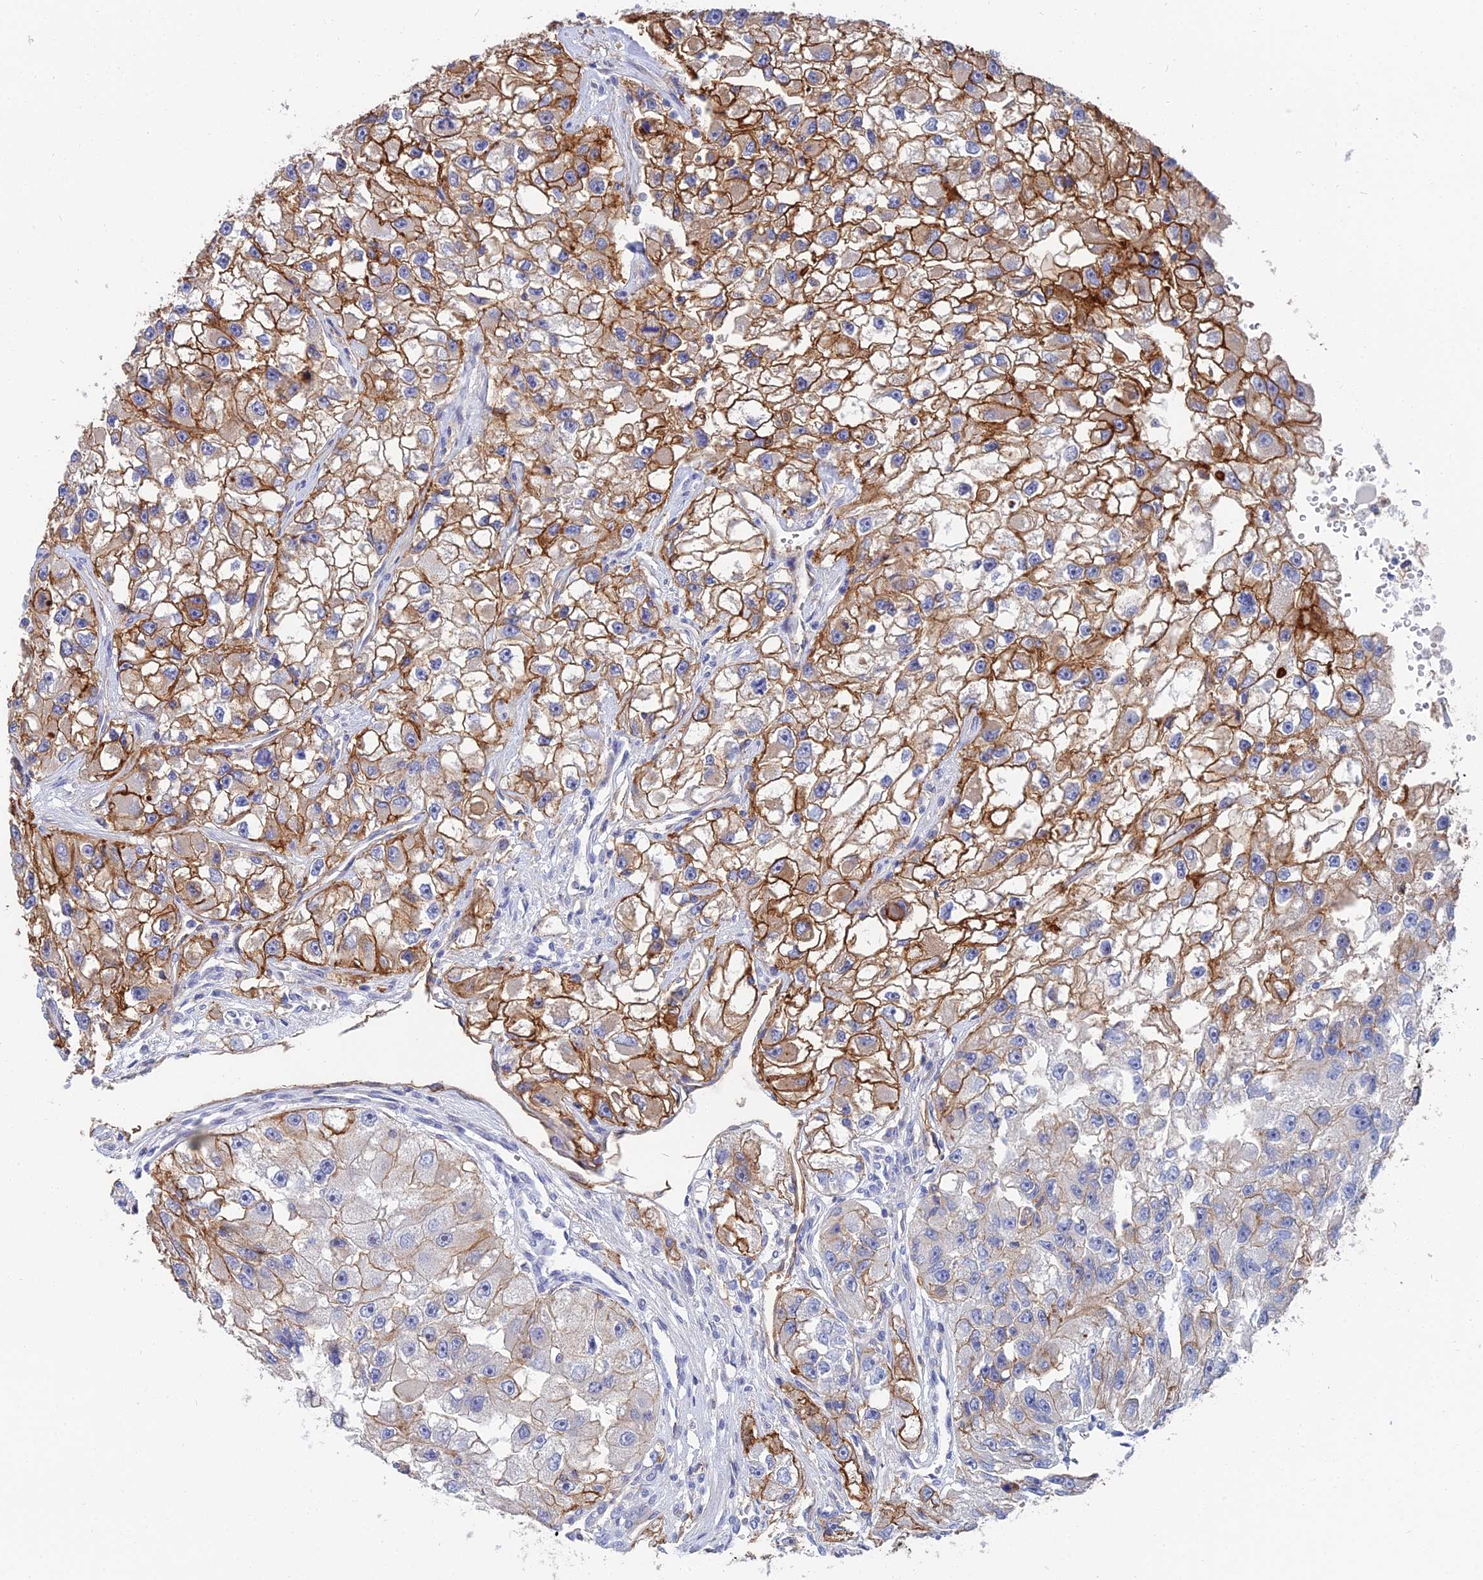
{"staining": {"intensity": "moderate", "quantity": "25%-75%", "location": "cytoplasmic/membranous"}, "tissue": "renal cancer", "cell_type": "Tumor cells", "image_type": "cancer", "snomed": [{"axis": "morphology", "description": "Adenocarcinoma, NOS"}, {"axis": "topography", "description": "Kidney"}], "caption": "Human renal adenocarcinoma stained with a brown dye demonstrates moderate cytoplasmic/membranous positive positivity in approximately 25%-75% of tumor cells.", "gene": "TRIM43B", "patient": {"sex": "male", "age": 63}}